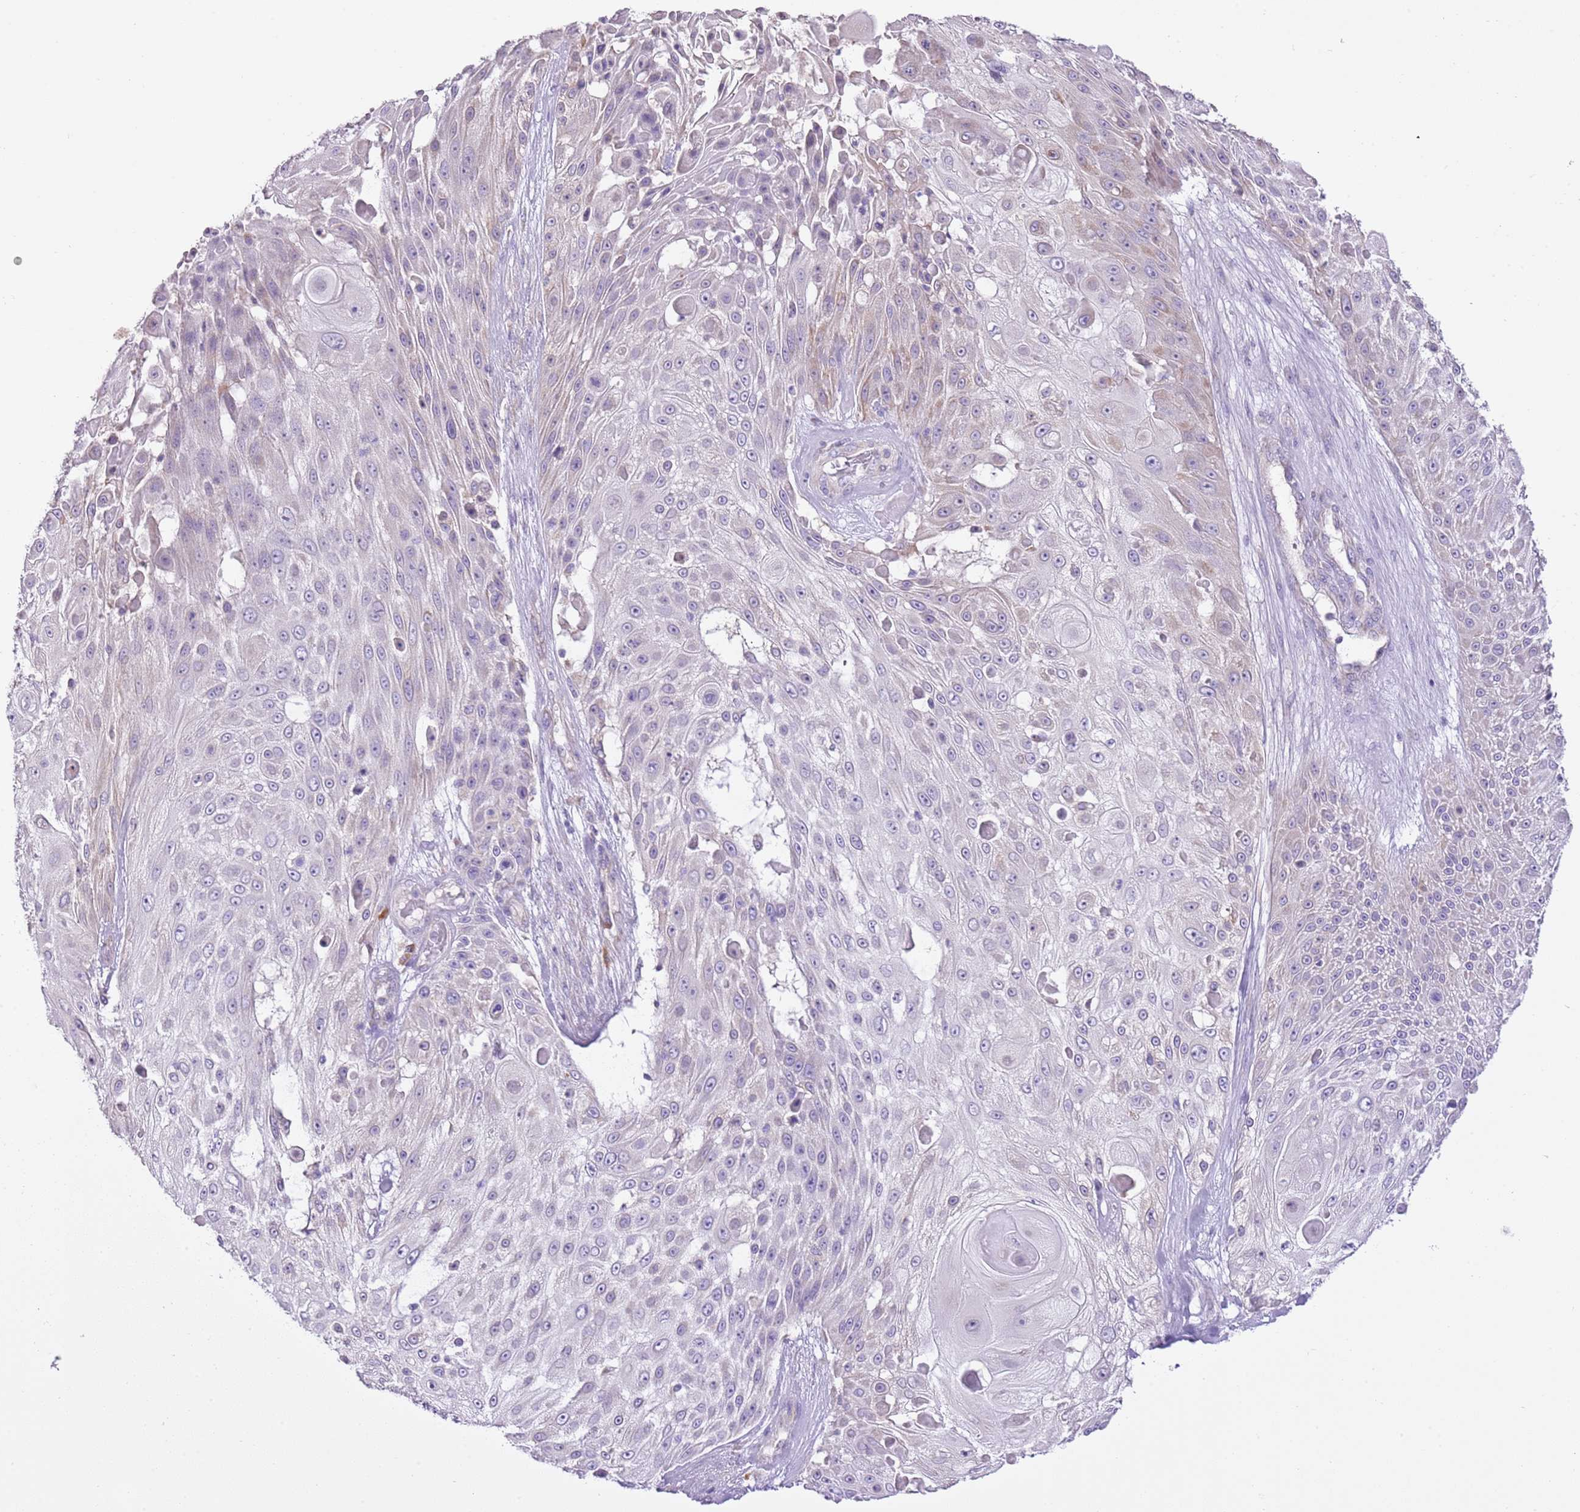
{"staining": {"intensity": "weak", "quantity": "<25%", "location": "cytoplasmic/membranous"}, "tissue": "skin cancer", "cell_type": "Tumor cells", "image_type": "cancer", "snomed": [{"axis": "morphology", "description": "Squamous cell carcinoma, NOS"}, {"axis": "topography", "description": "Skin"}], "caption": "Tumor cells show no significant protein staining in skin cancer.", "gene": "AAR2", "patient": {"sex": "female", "age": 86}}